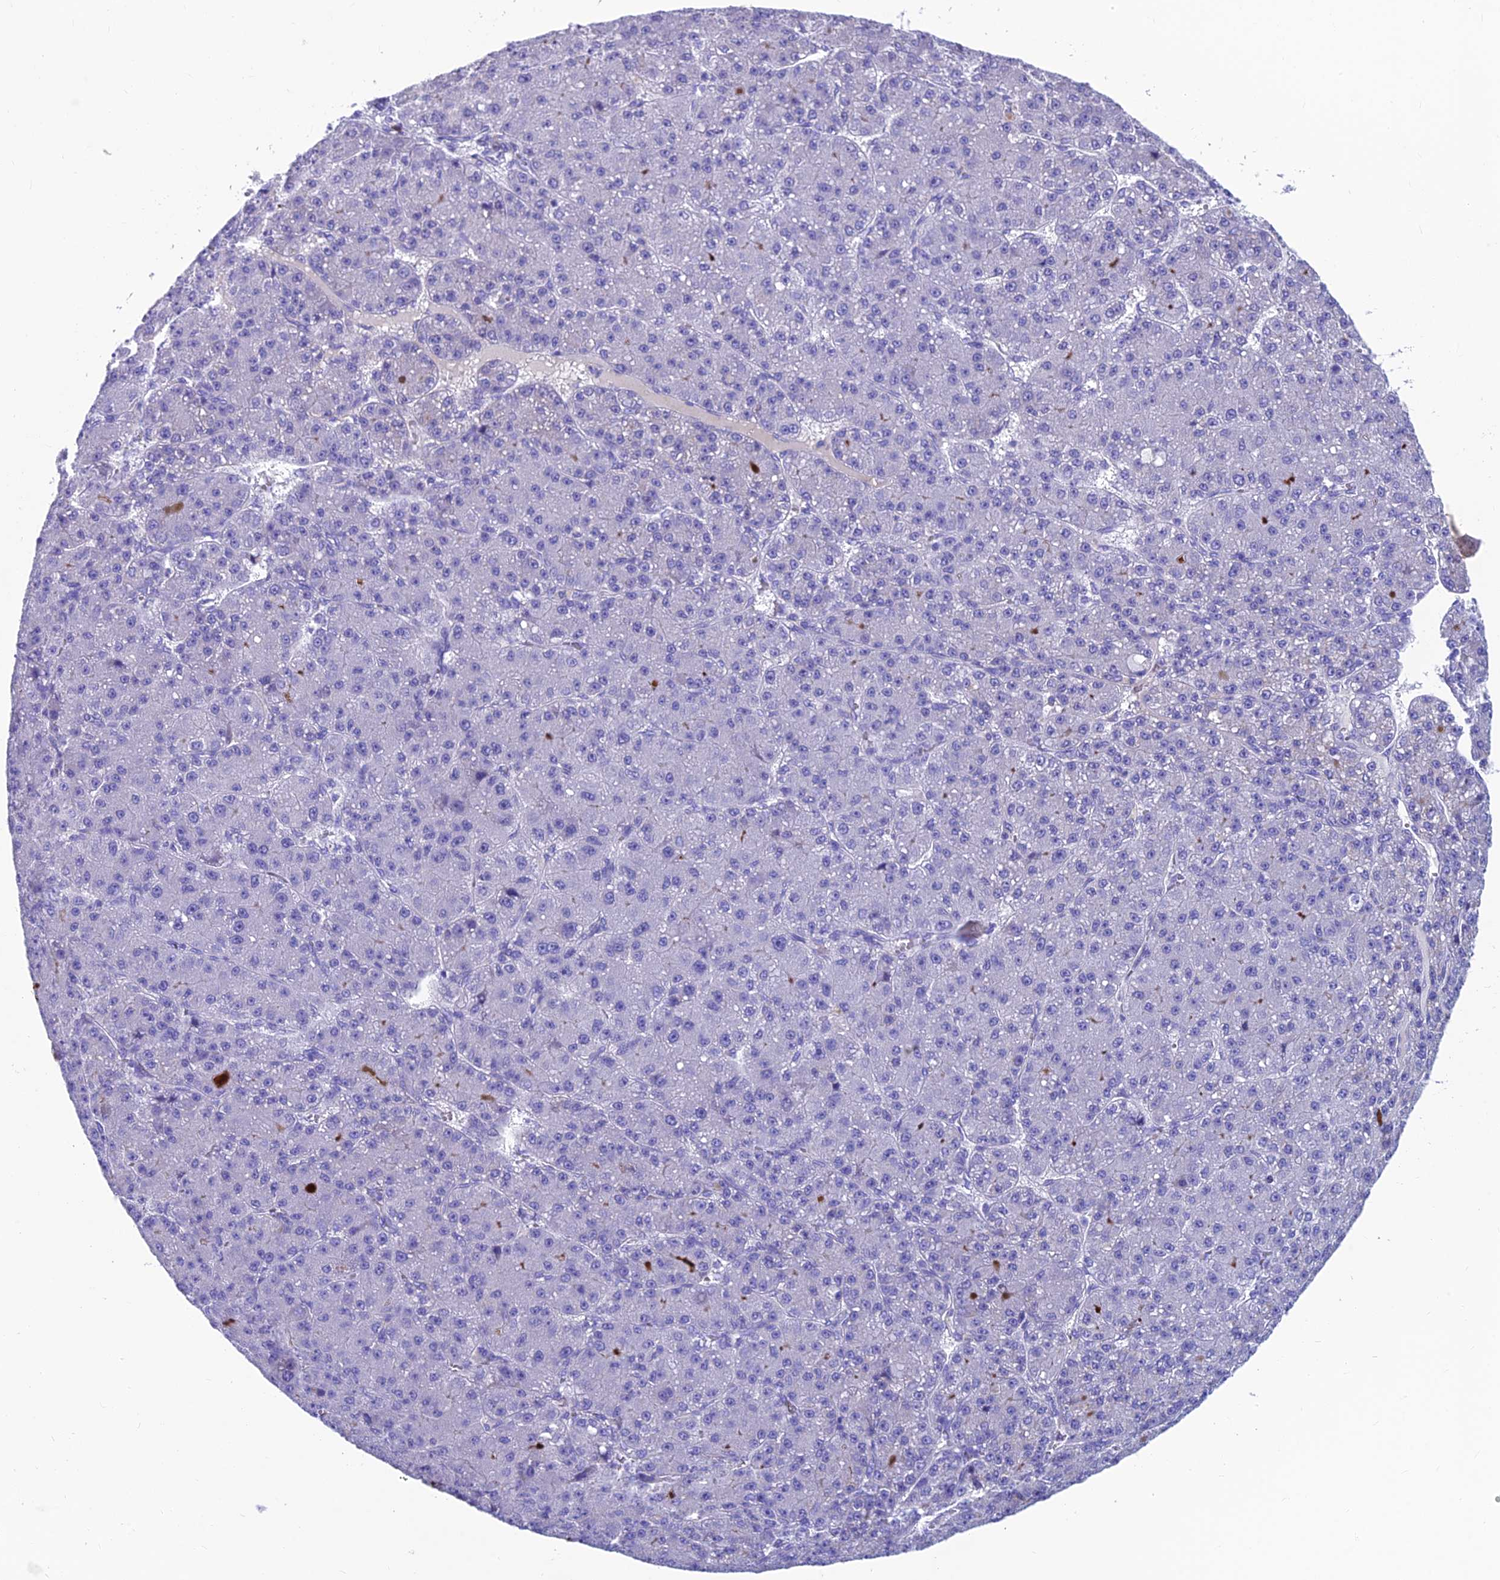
{"staining": {"intensity": "negative", "quantity": "none", "location": "none"}, "tissue": "liver cancer", "cell_type": "Tumor cells", "image_type": "cancer", "snomed": [{"axis": "morphology", "description": "Carcinoma, Hepatocellular, NOS"}, {"axis": "topography", "description": "Liver"}], "caption": "Tumor cells are negative for protein expression in human liver cancer (hepatocellular carcinoma).", "gene": "GNG11", "patient": {"sex": "male", "age": 67}}